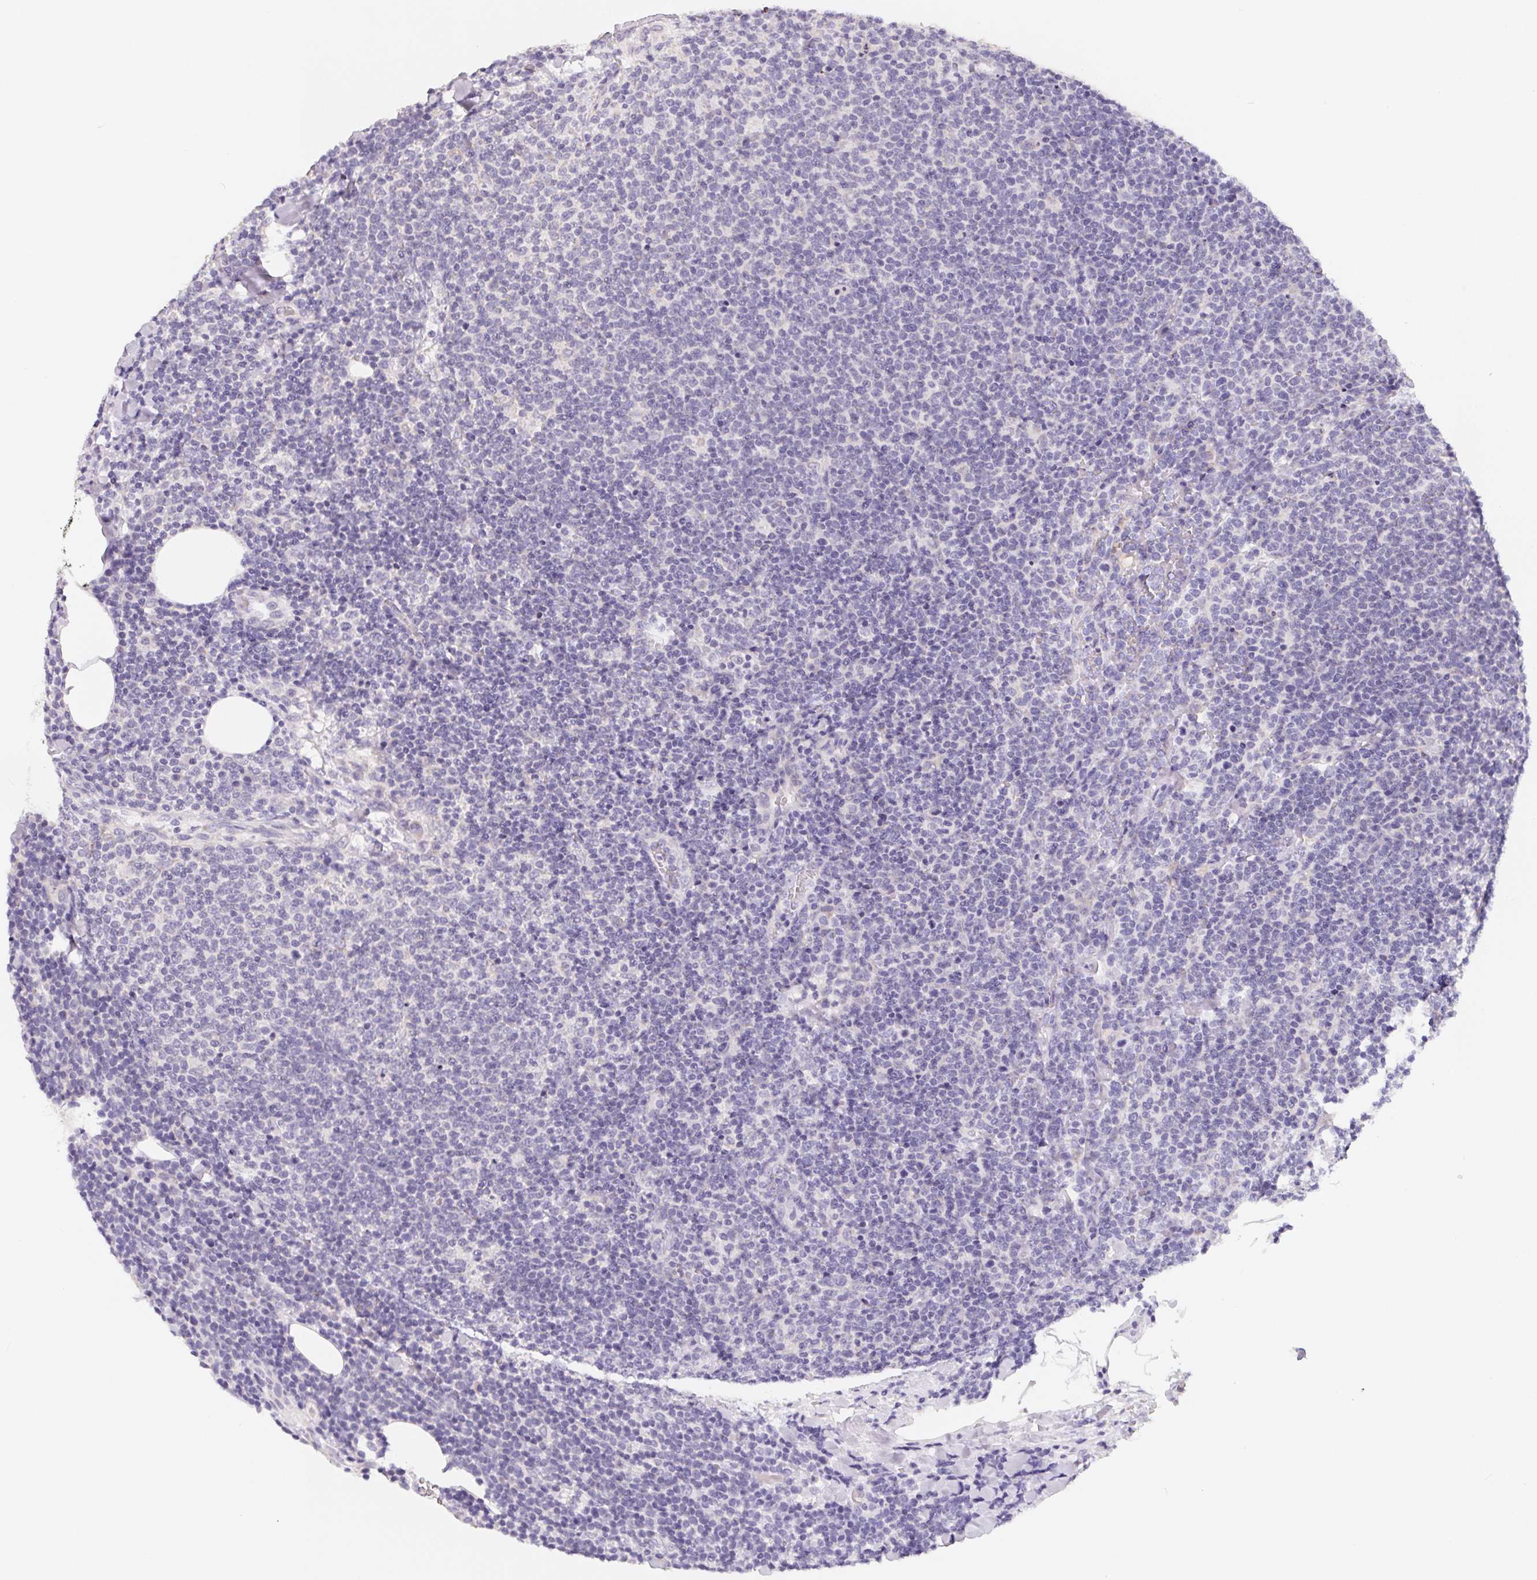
{"staining": {"intensity": "negative", "quantity": "none", "location": "none"}, "tissue": "lymphoma", "cell_type": "Tumor cells", "image_type": "cancer", "snomed": [{"axis": "morphology", "description": "Malignant lymphoma, non-Hodgkin's type, High grade"}, {"axis": "topography", "description": "Lymph node"}], "caption": "Lymphoma stained for a protein using immunohistochemistry exhibits no expression tumor cells.", "gene": "FDX1", "patient": {"sex": "male", "age": 61}}